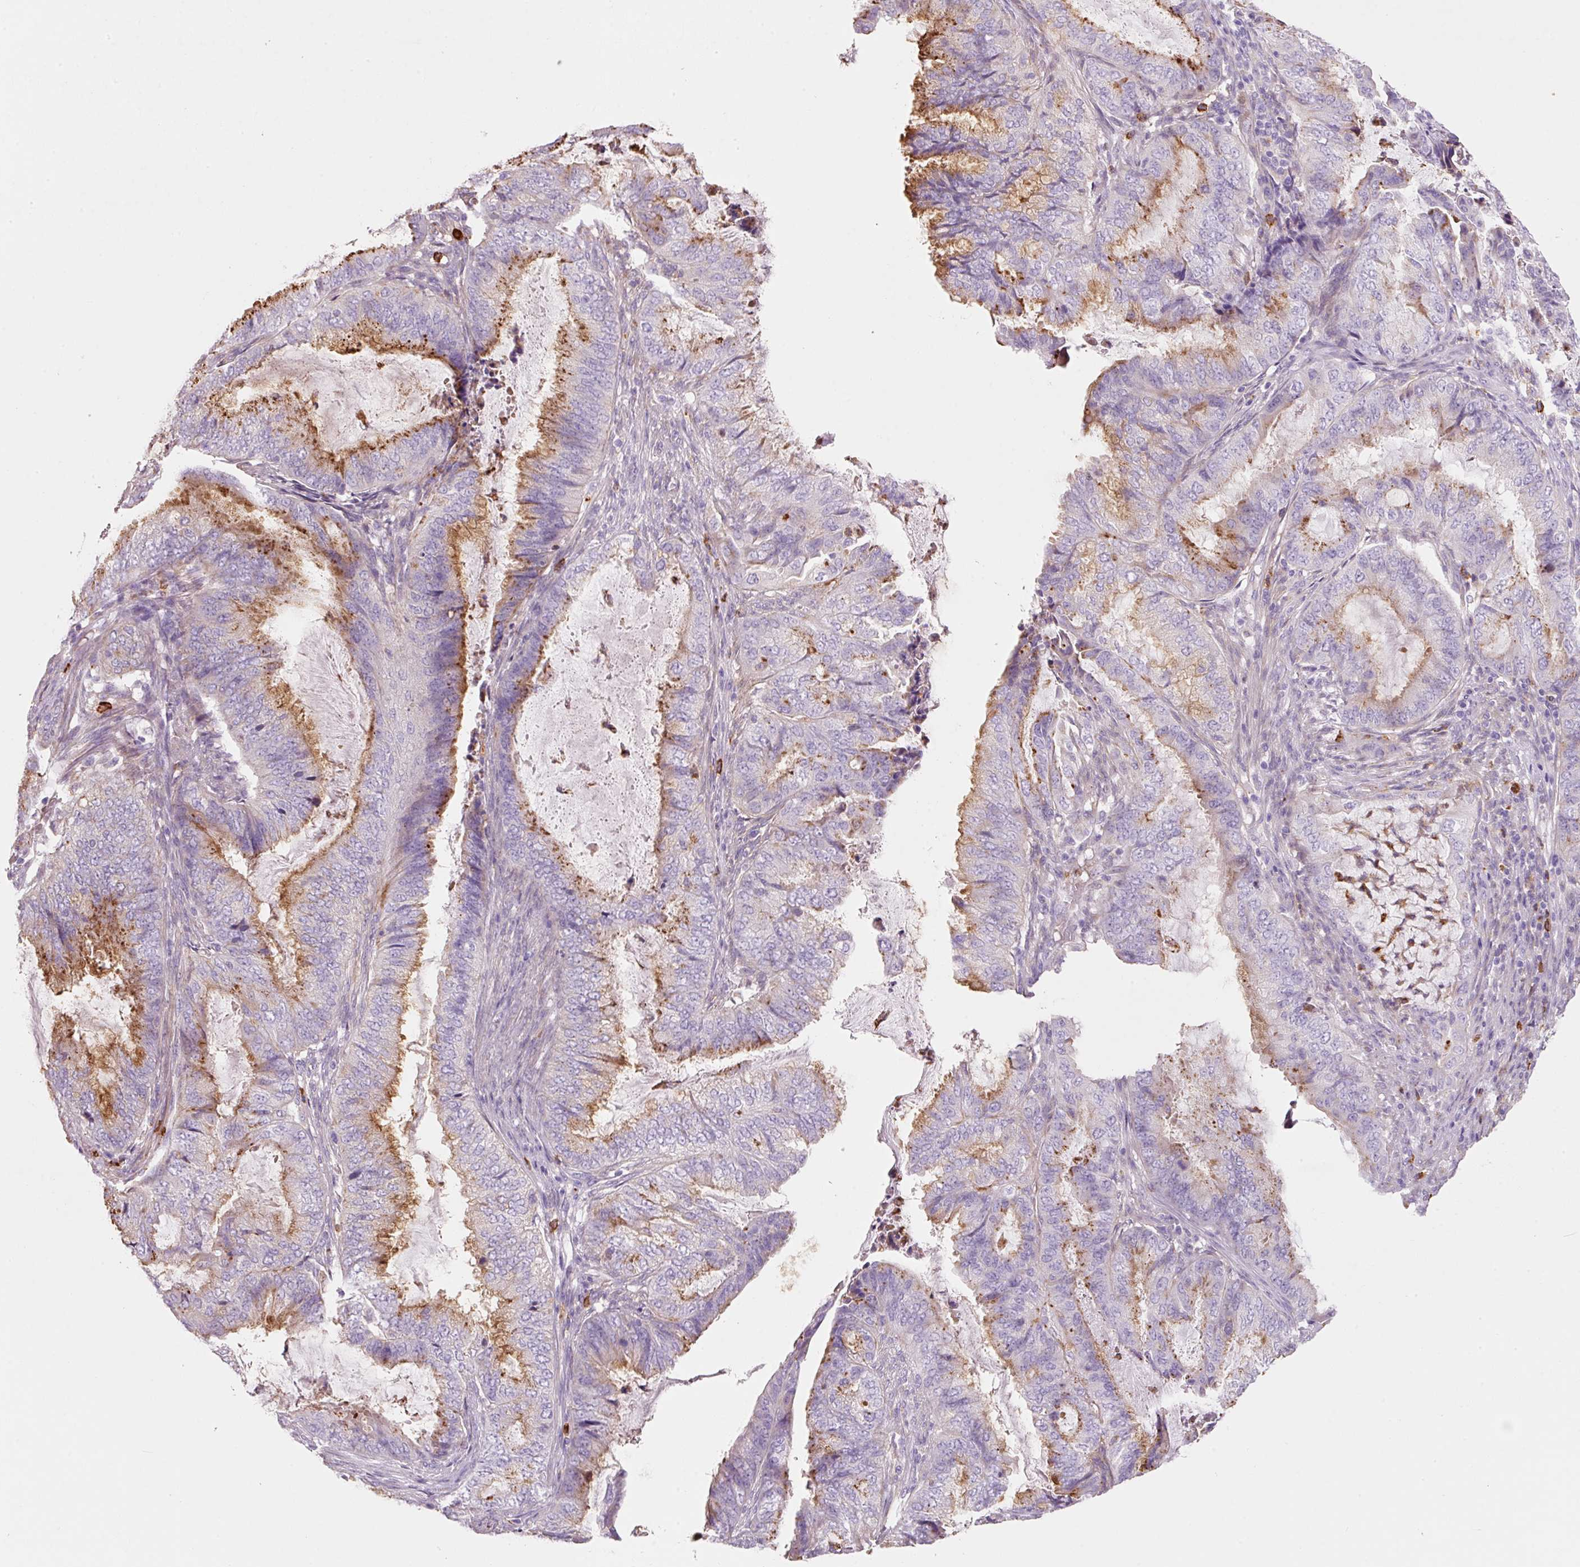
{"staining": {"intensity": "moderate", "quantity": "25%-75%", "location": "cytoplasmic/membranous"}, "tissue": "endometrial cancer", "cell_type": "Tumor cells", "image_type": "cancer", "snomed": [{"axis": "morphology", "description": "Adenocarcinoma, NOS"}, {"axis": "topography", "description": "Endometrium"}], "caption": "Brown immunohistochemical staining in endometrial cancer displays moderate cytoplasmic/membranous expression in approximately 25%-75% of tumor cells.", "gene": "TMC8", "patient": {"sex": "female", "age": 51}}